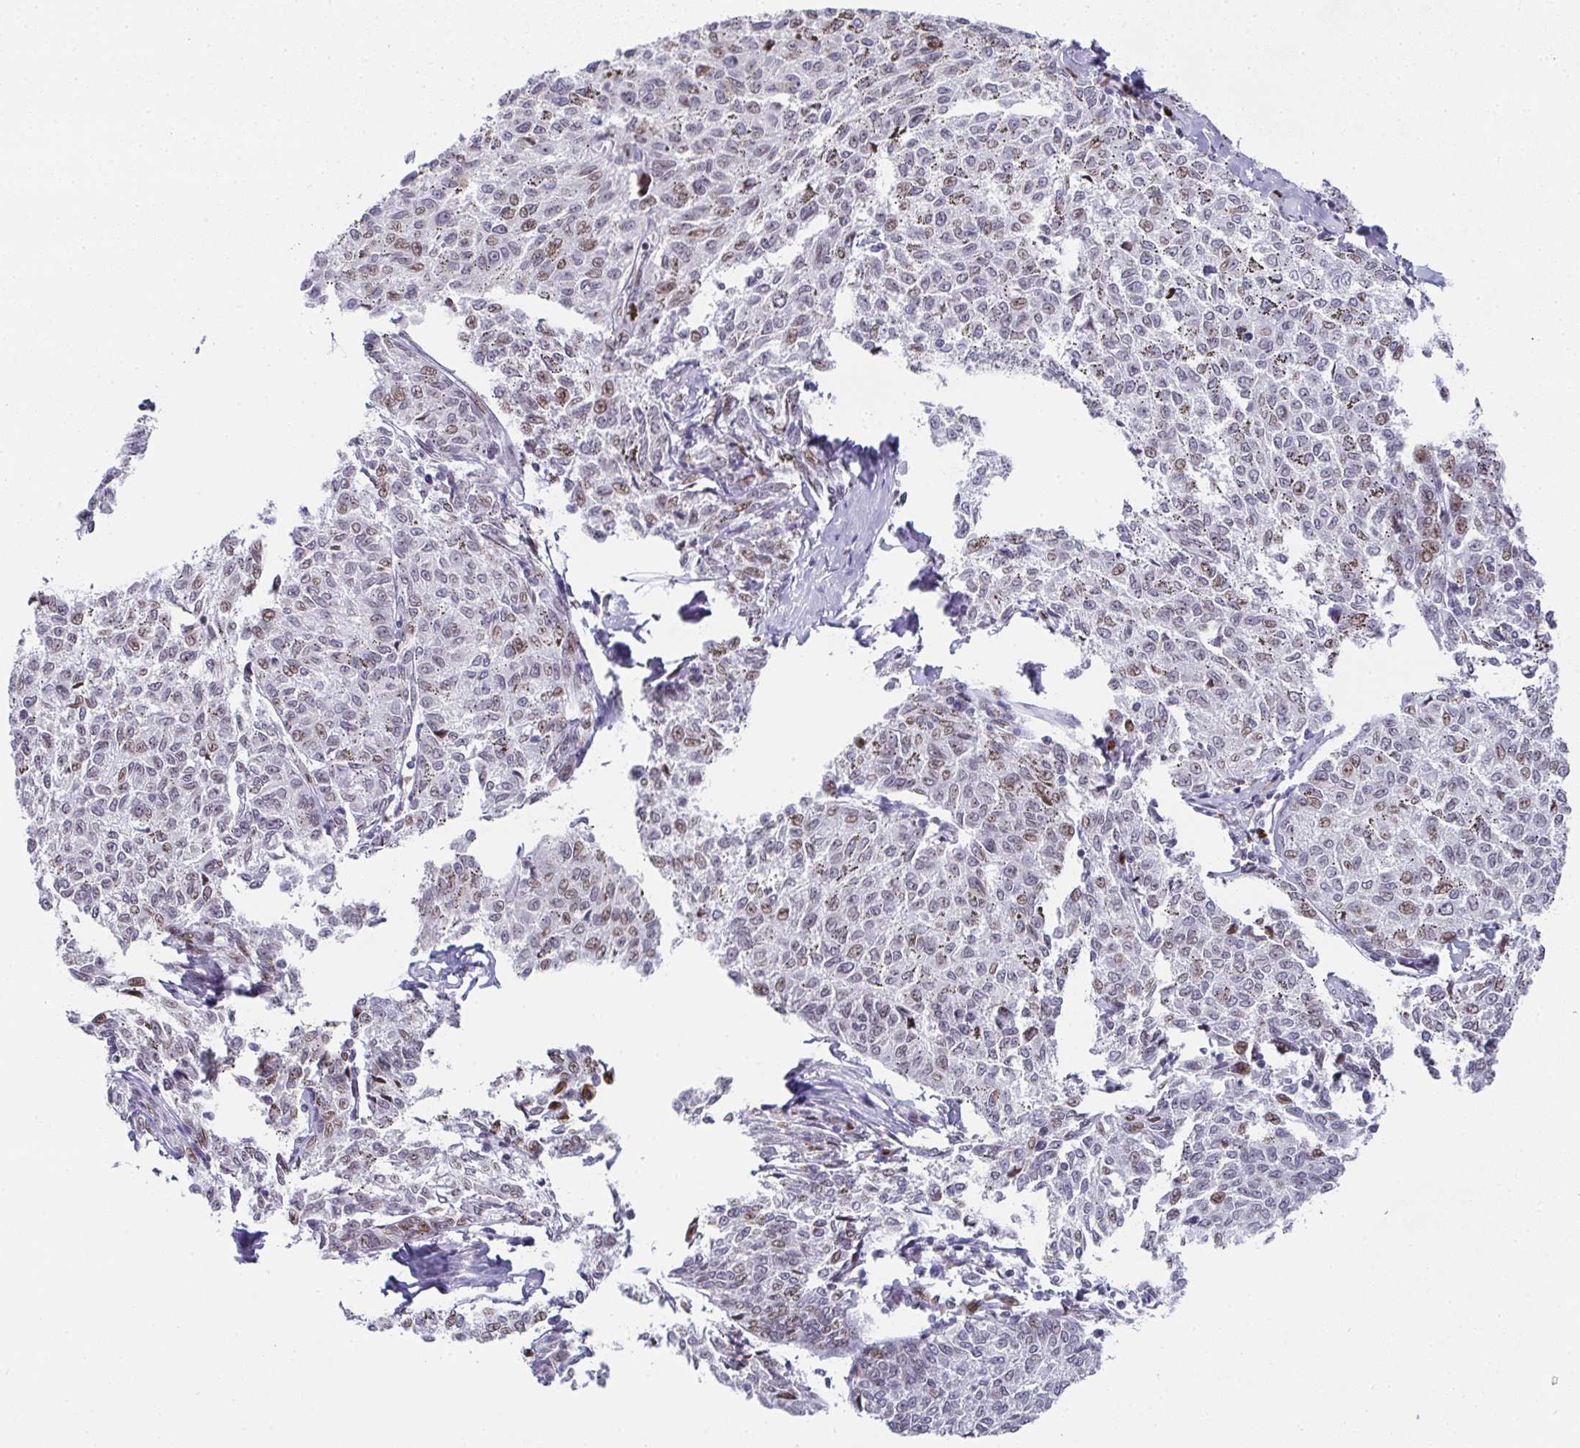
{"staining": {"intensity": "weak", "quantity": "<25%", "location": "nuclear"}, "tissue": "melanoma", "cell_type": "Tumor cells", "image_type": "cancer", "snomed": [{"axis": "morphology", "description": "Malignant melanoma, NOS"}, {"axis": "topography", "description": "Skin"}], "caption": "Immunohistochemistry (IHC) image of malignant melanoma stained for a protein (brown), which shows no staining in tumor cells.", "gene": "RB1", "patient": {"sex": "female", "age": 72}}